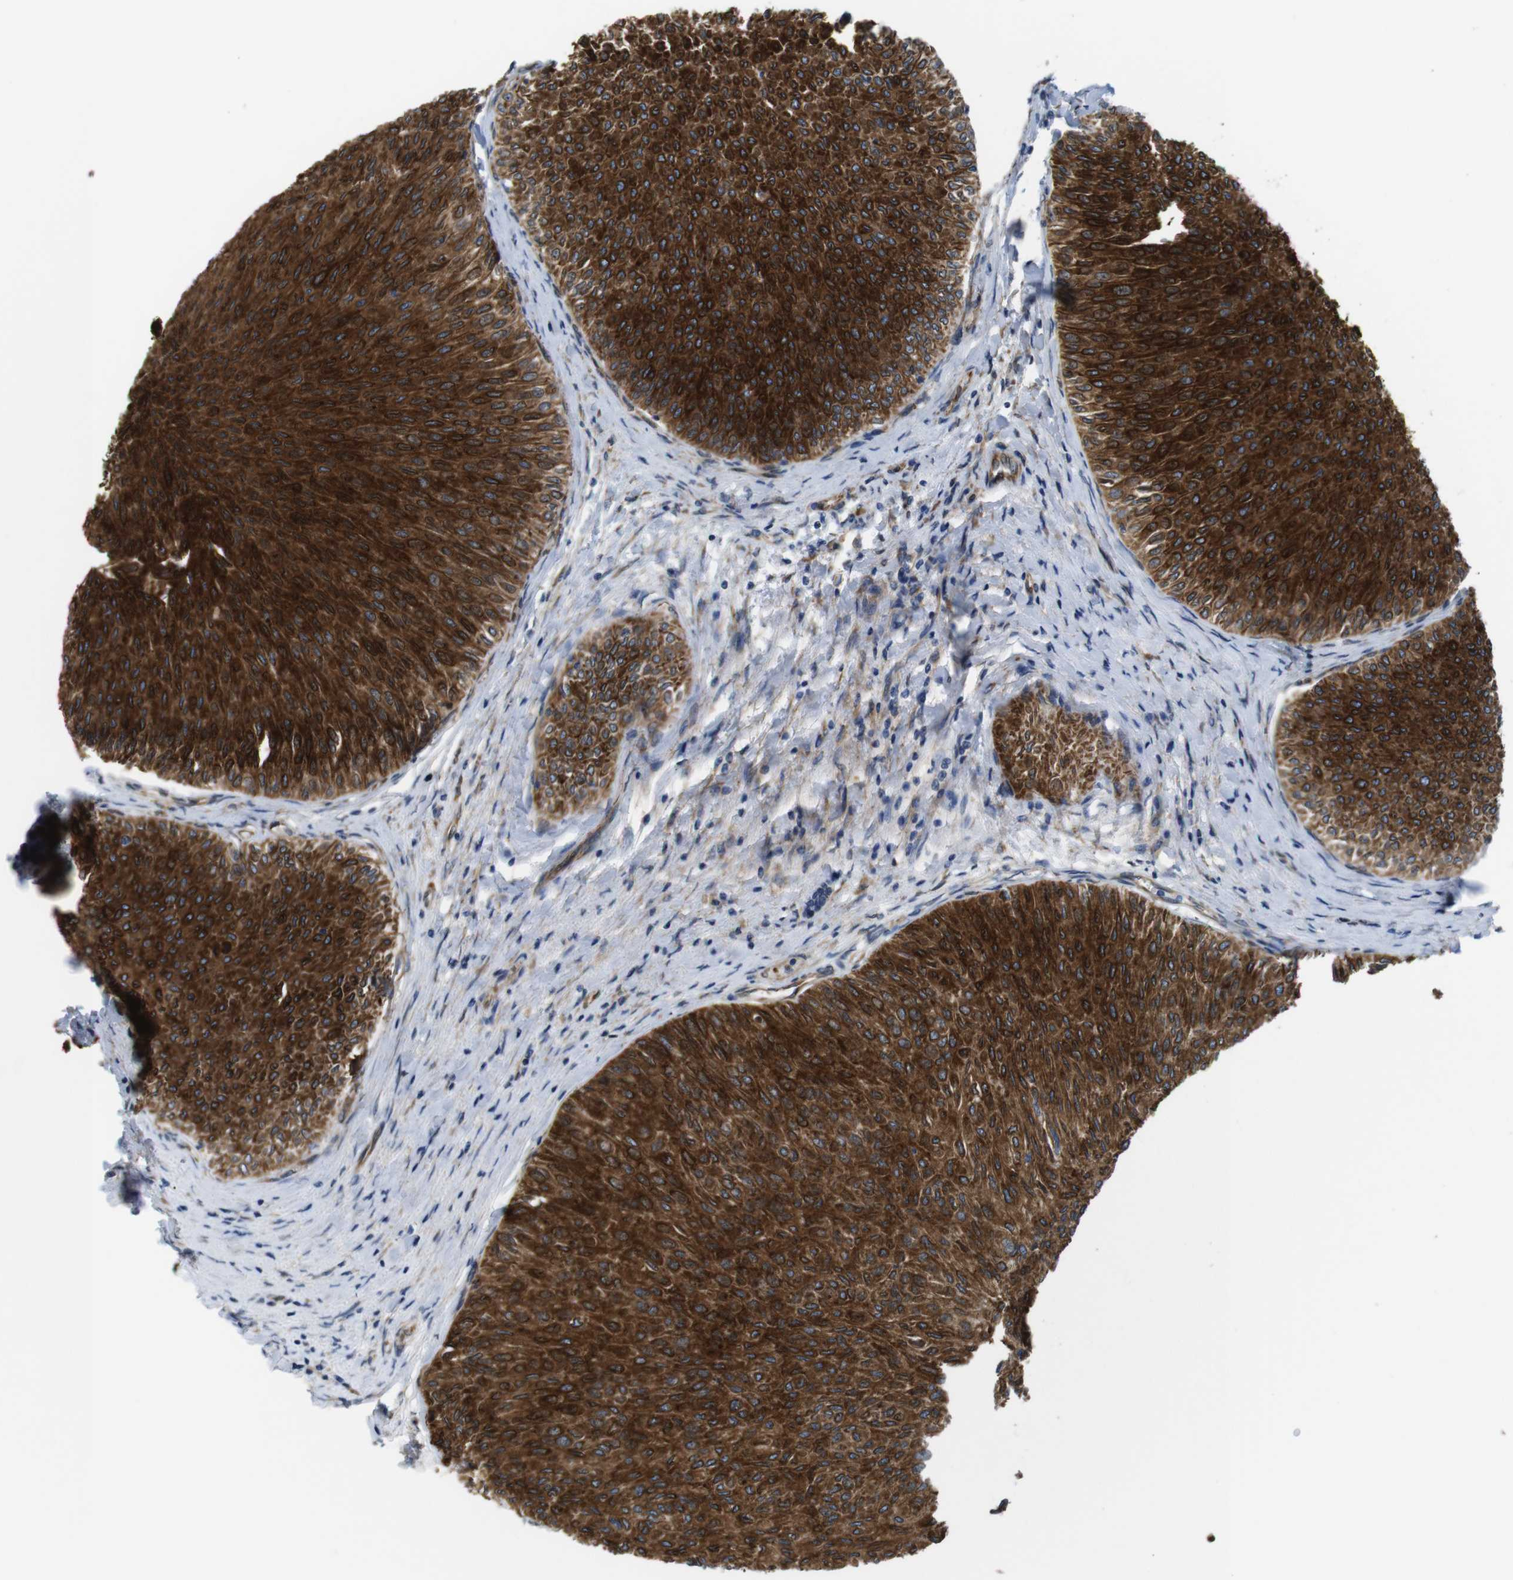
{"staining": {"intensity": "strong", "quantity": ">75%", "location": "cytoplasmic/membranous"}, "tissue": "urothelial cancer", "cell_type": "Tumor cells", "image_type": "cancer", "snomed": [{"axis": "morphology", "description": "Urothelial carcinoma, Low grade"}, {"axis": "topography", "description": "Urinary bladder"}], "caption": "This histopathology image demonstrates IHC staining of urothelial cancer, with high strong cytoplasmic/membranous positivity in approximately >75% of tumor cells.", "gene": "HACD3", "patient": {"sex": "male", "age": 78}}